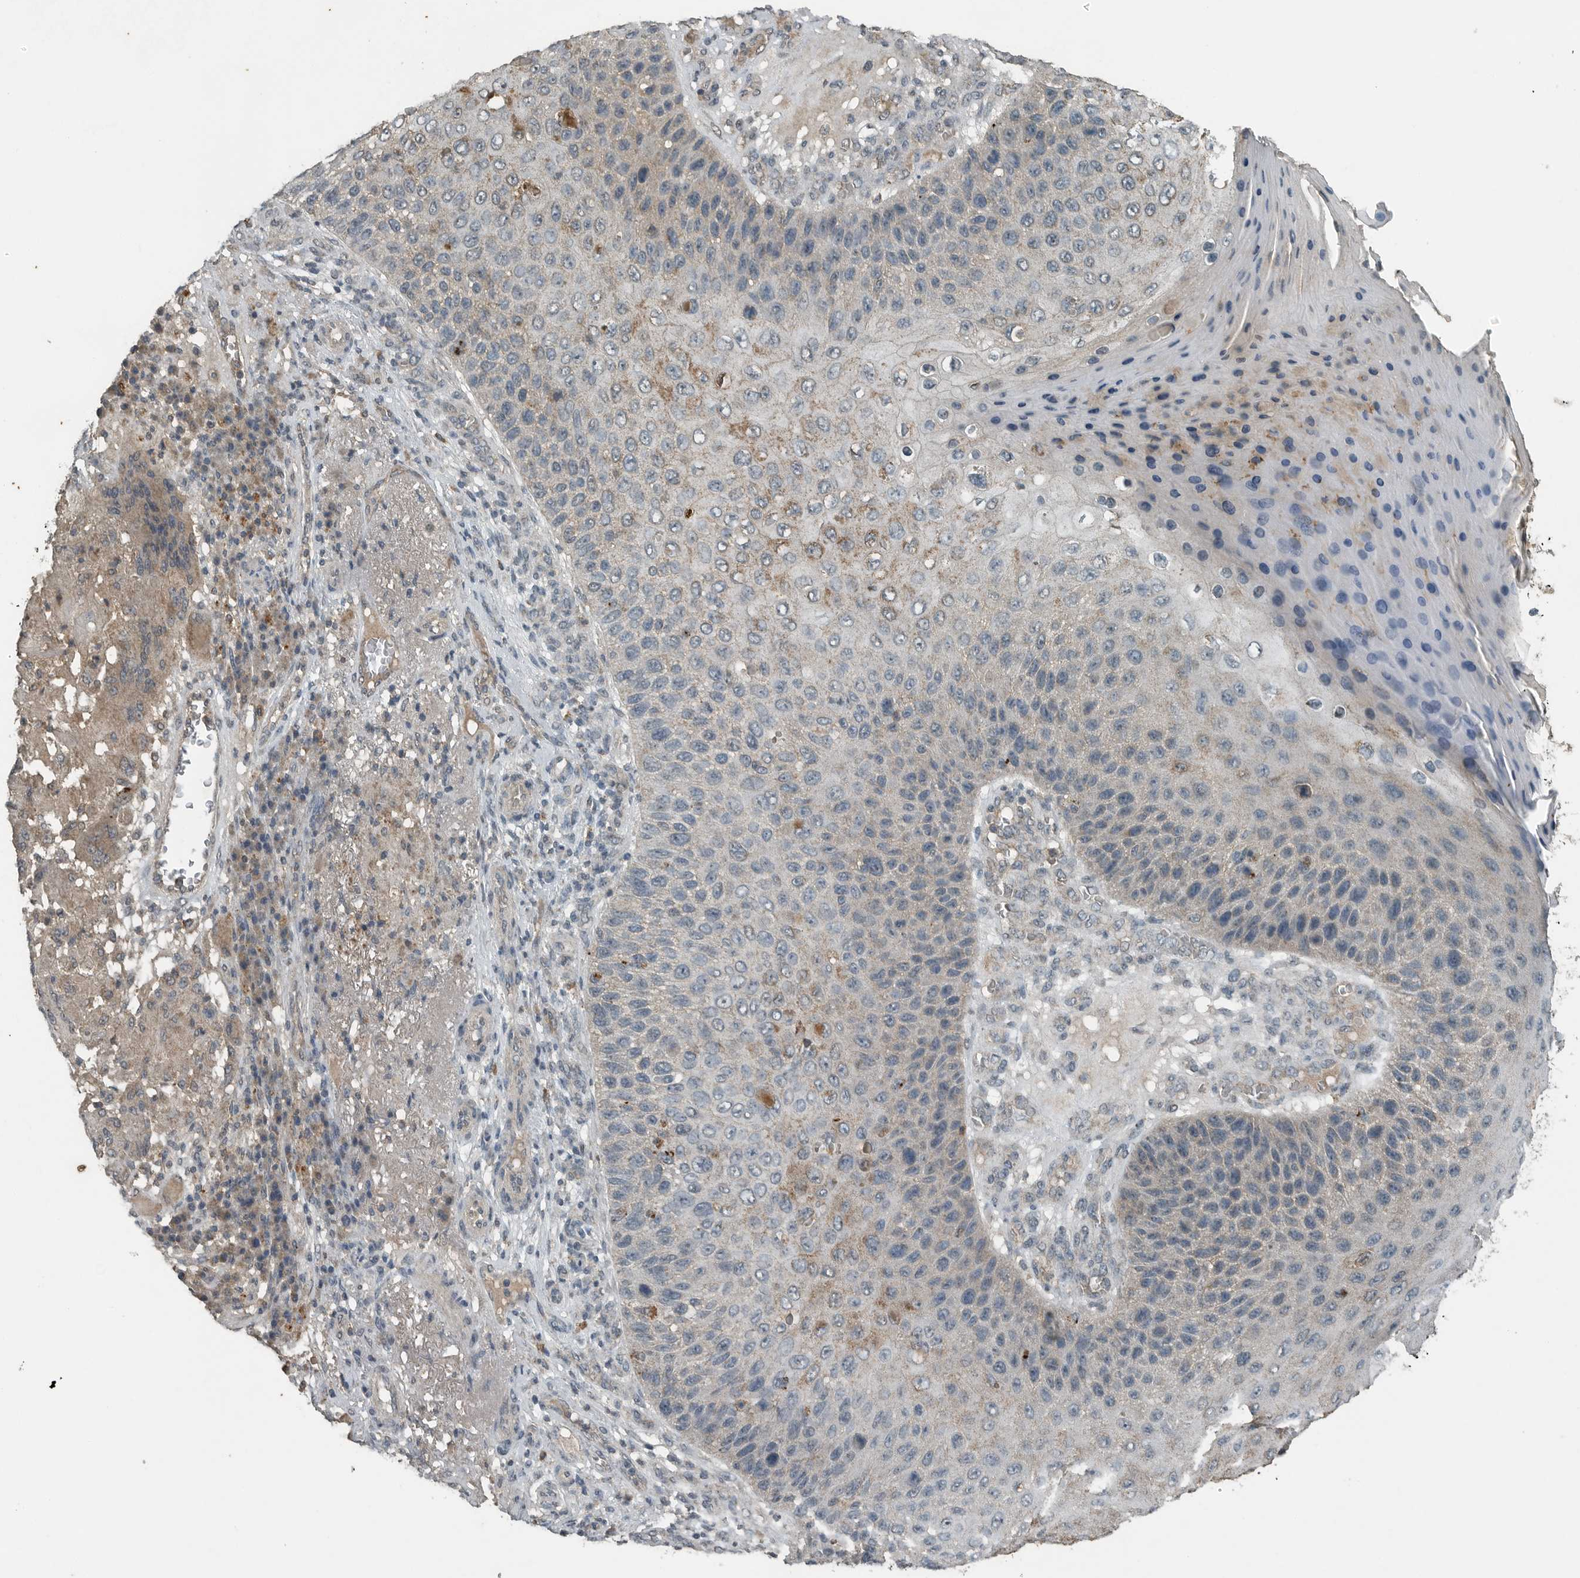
{"staining": {"intensity": "weak", "quantity": "25%-75%", "location": "cytoplasmic/membranous"}, "tissue": "skin cancer", "cell_type": "Tumor cells", "image_type": "cancer", "snomed": [{"axis": "morphology", "description": "Squamous cell carcinoma, NOS"}, {"axis": "topography", "description": "Skin"}], "caption": "Skin cancer (squamous cell carcinoma) stained with DAB (3,3'-diaminobenzidine) immunohistochemistry reveals low levels of weak cytoplasmic/membranous expression in approximately 25%-75% of tumor cells. (DAB (3,3'-diaminobenzidine) IHC with brightfield microscopy, high magnification).", "gene": "IL6ST", "patient": {"sex": "female", "age": 88}}